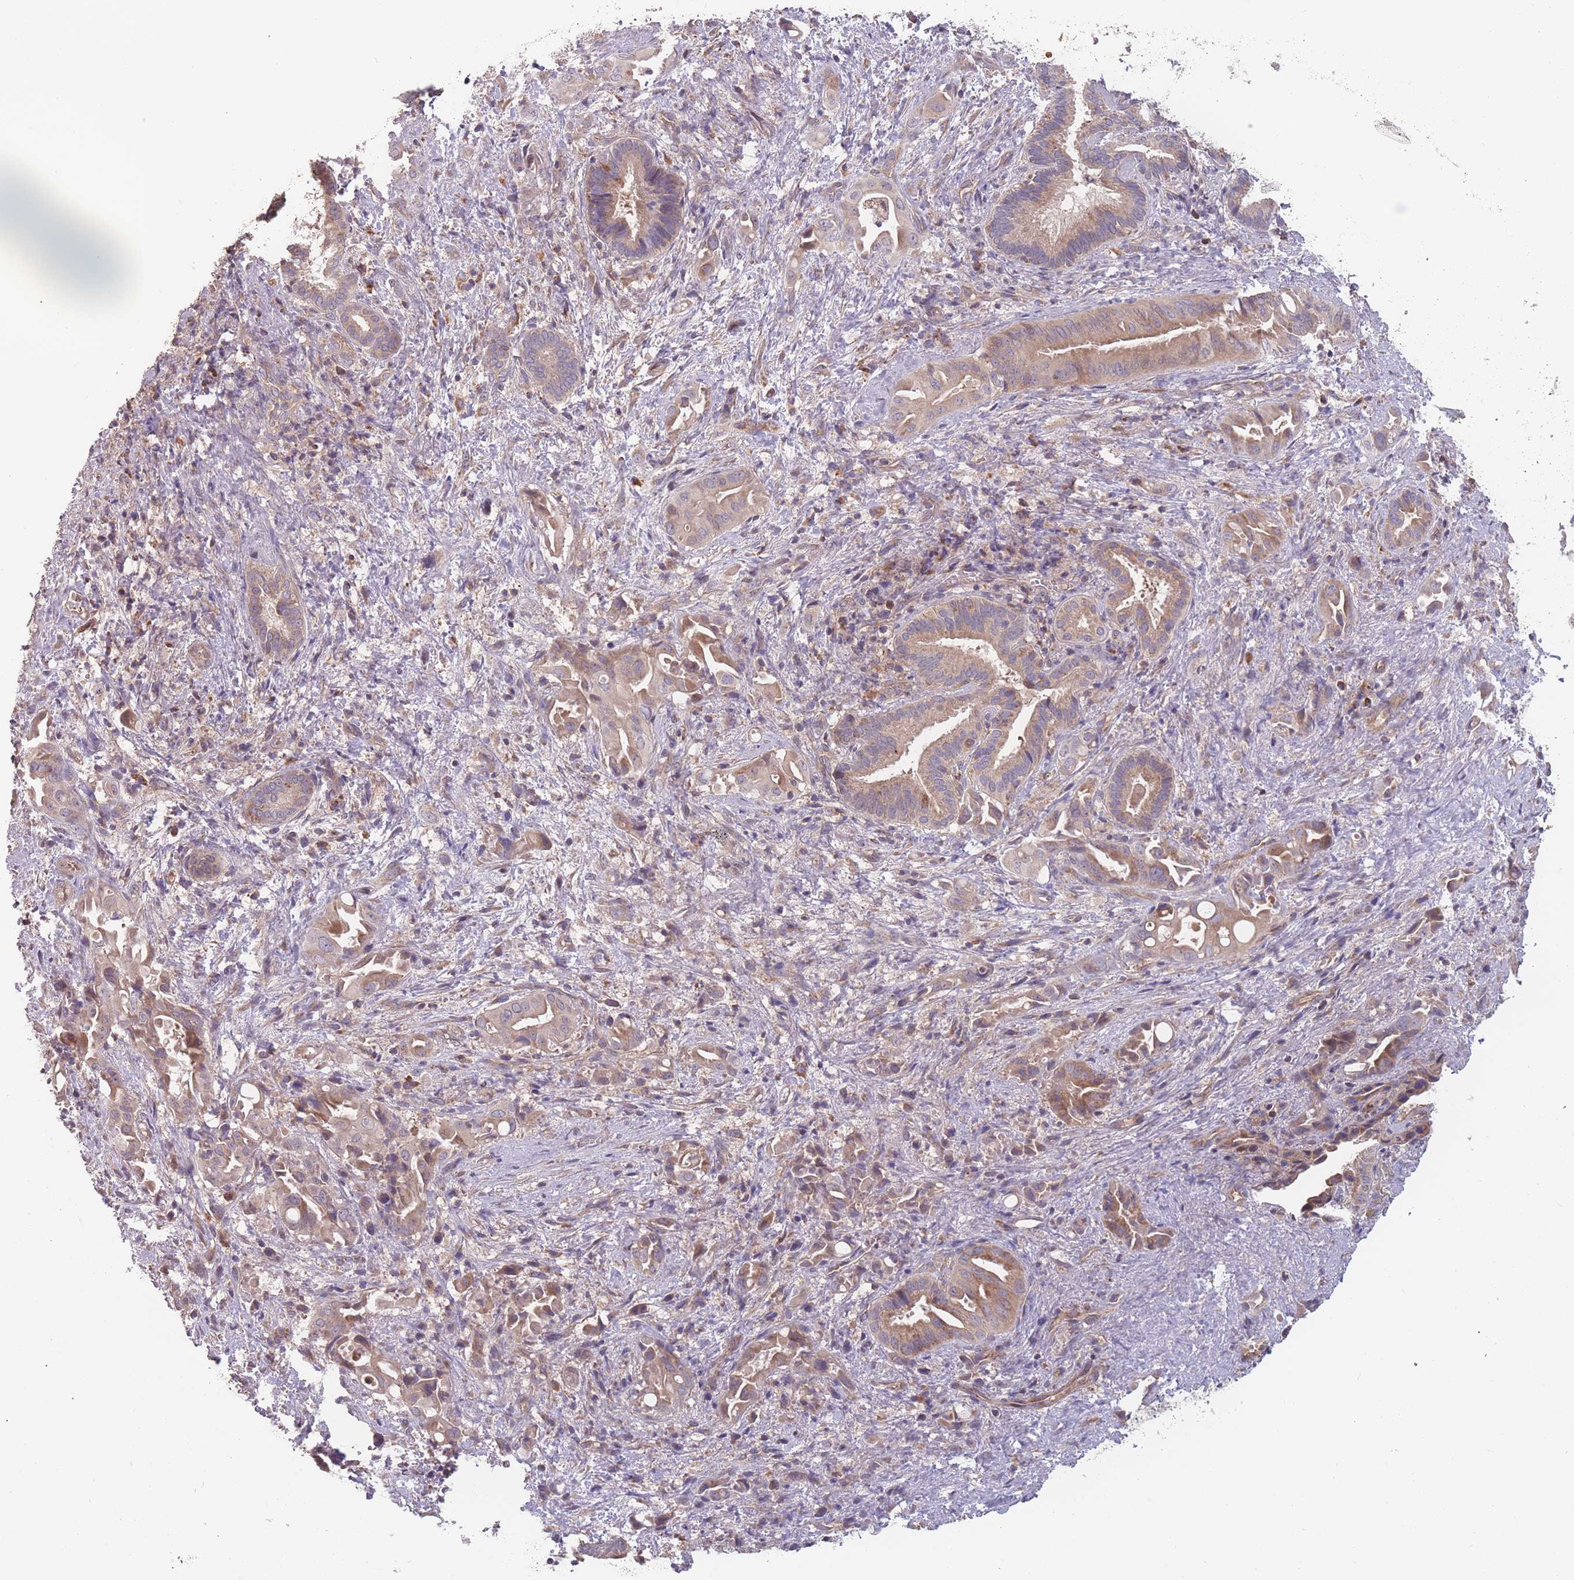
{"staining": {"intensity": "moderate", "quantity": ">75%", "location": "cytoplasmic/membranous"}, "tissue": "liver cancer", "cell_type": "Tumor cells", "image_type": "cancer", "snomed": [{"axis": "morphology", "description": "Cholangiocarcinoma"}, {"axis": "topography", "description": "Liver"}], "caption": "A micrograph showing moderate cytoplasmic/membranous expression in approximately >75% of tumor cells in cholangiocarcinoma (liver), as visualized by brown immunohistochemical staining.", "gene": "ATP5MG", "patient": {"sex": "female", "age": 68}}